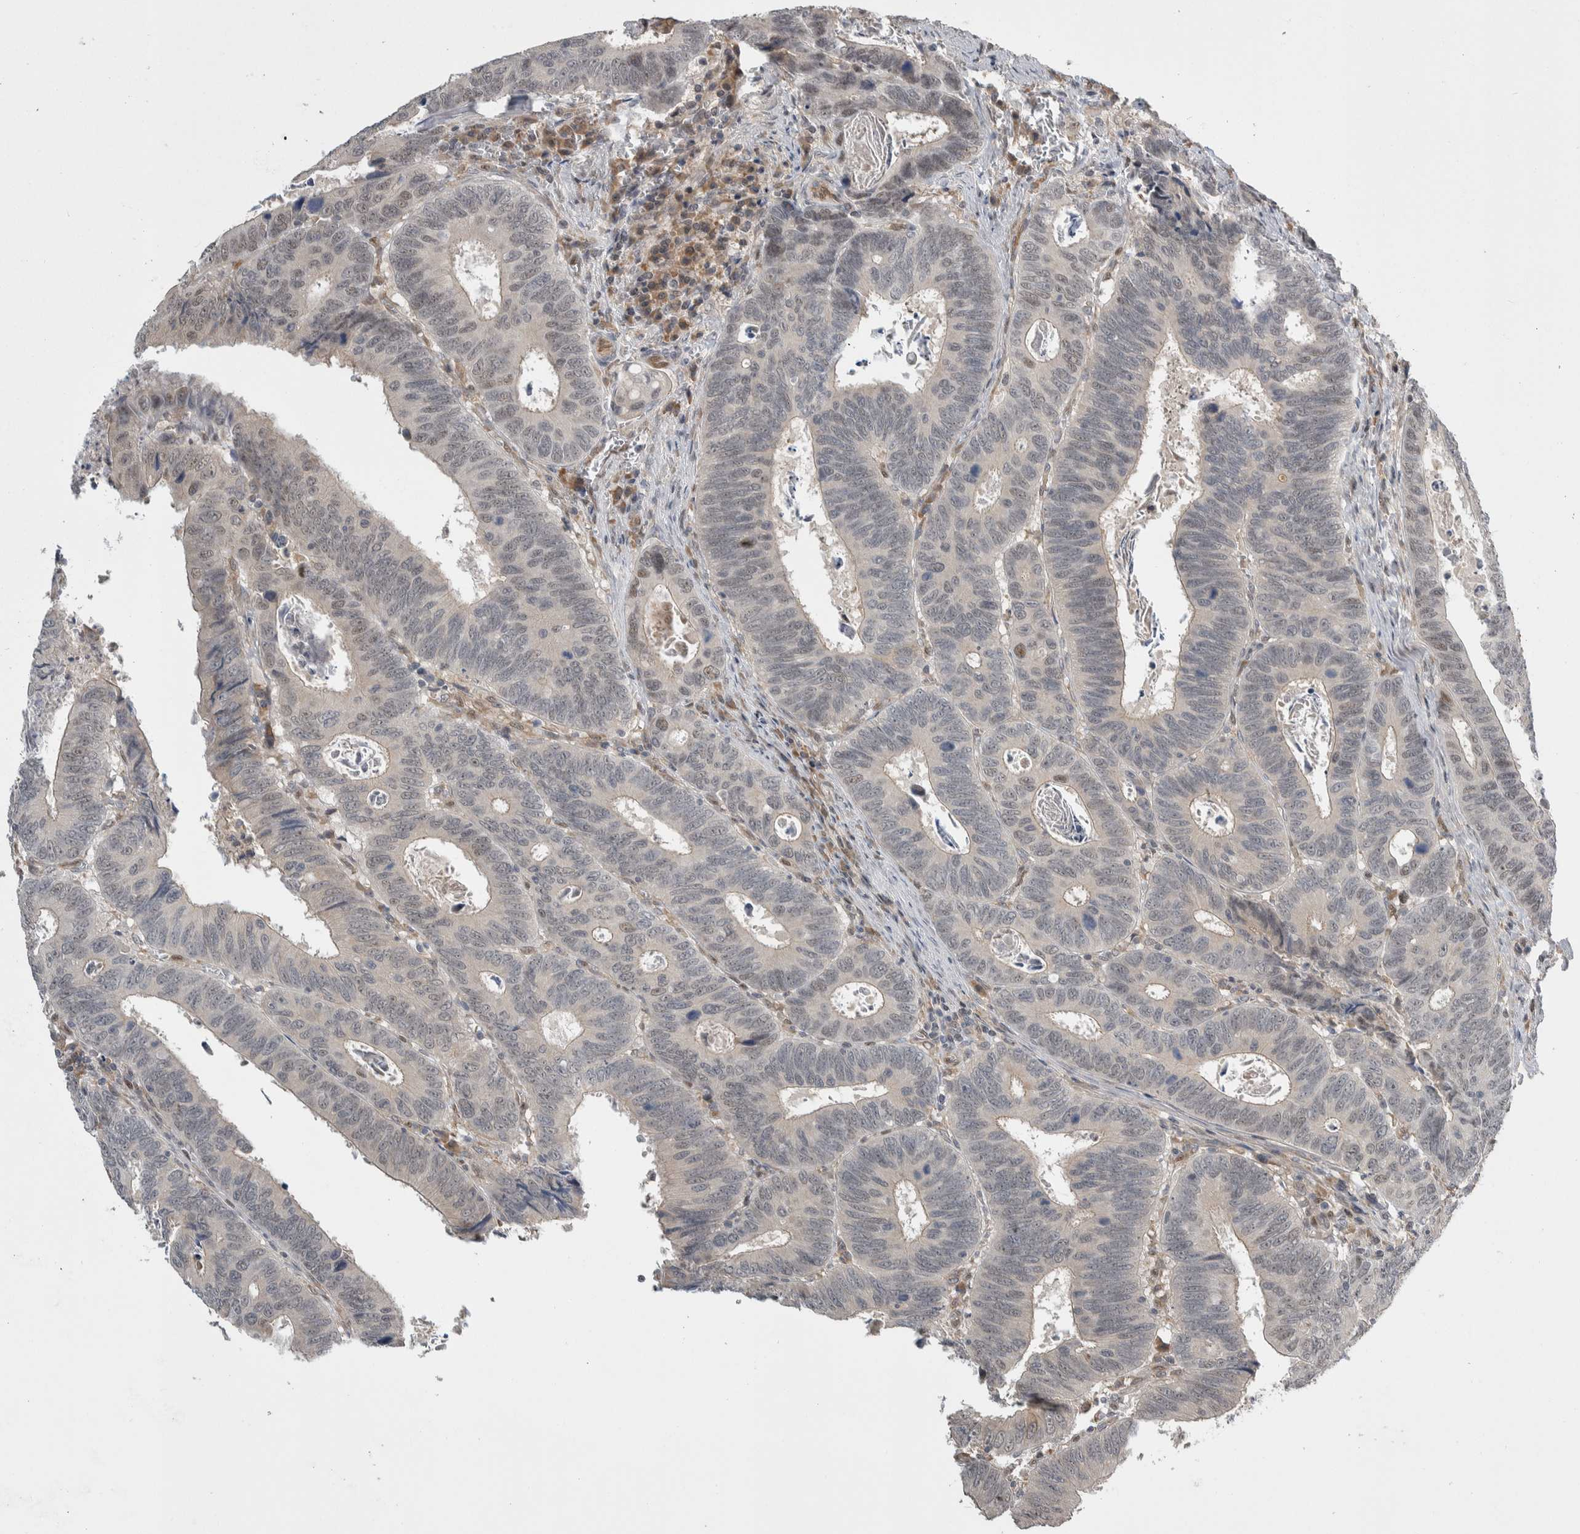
{"staining": {"intensity": "negative", "quantity": "none", "location": "none"}, "tissue": "colorectal cancer", "cell_type": "Tumor cells", "image_type": "cancer", "snomed": [{"axis": "morphology", "description": "Adenocarcinoma, NOS"}, {"axis": "topography", "description": "Colon"}], "caption": "Immunohistochemistry photomicrograph of neoplastic tissue: colorectal cancer stained with DAB shows no significant protein positivity in tumor cells.", "gene": "PRDM4", "patient": {"sex": "male", "age": 72}}